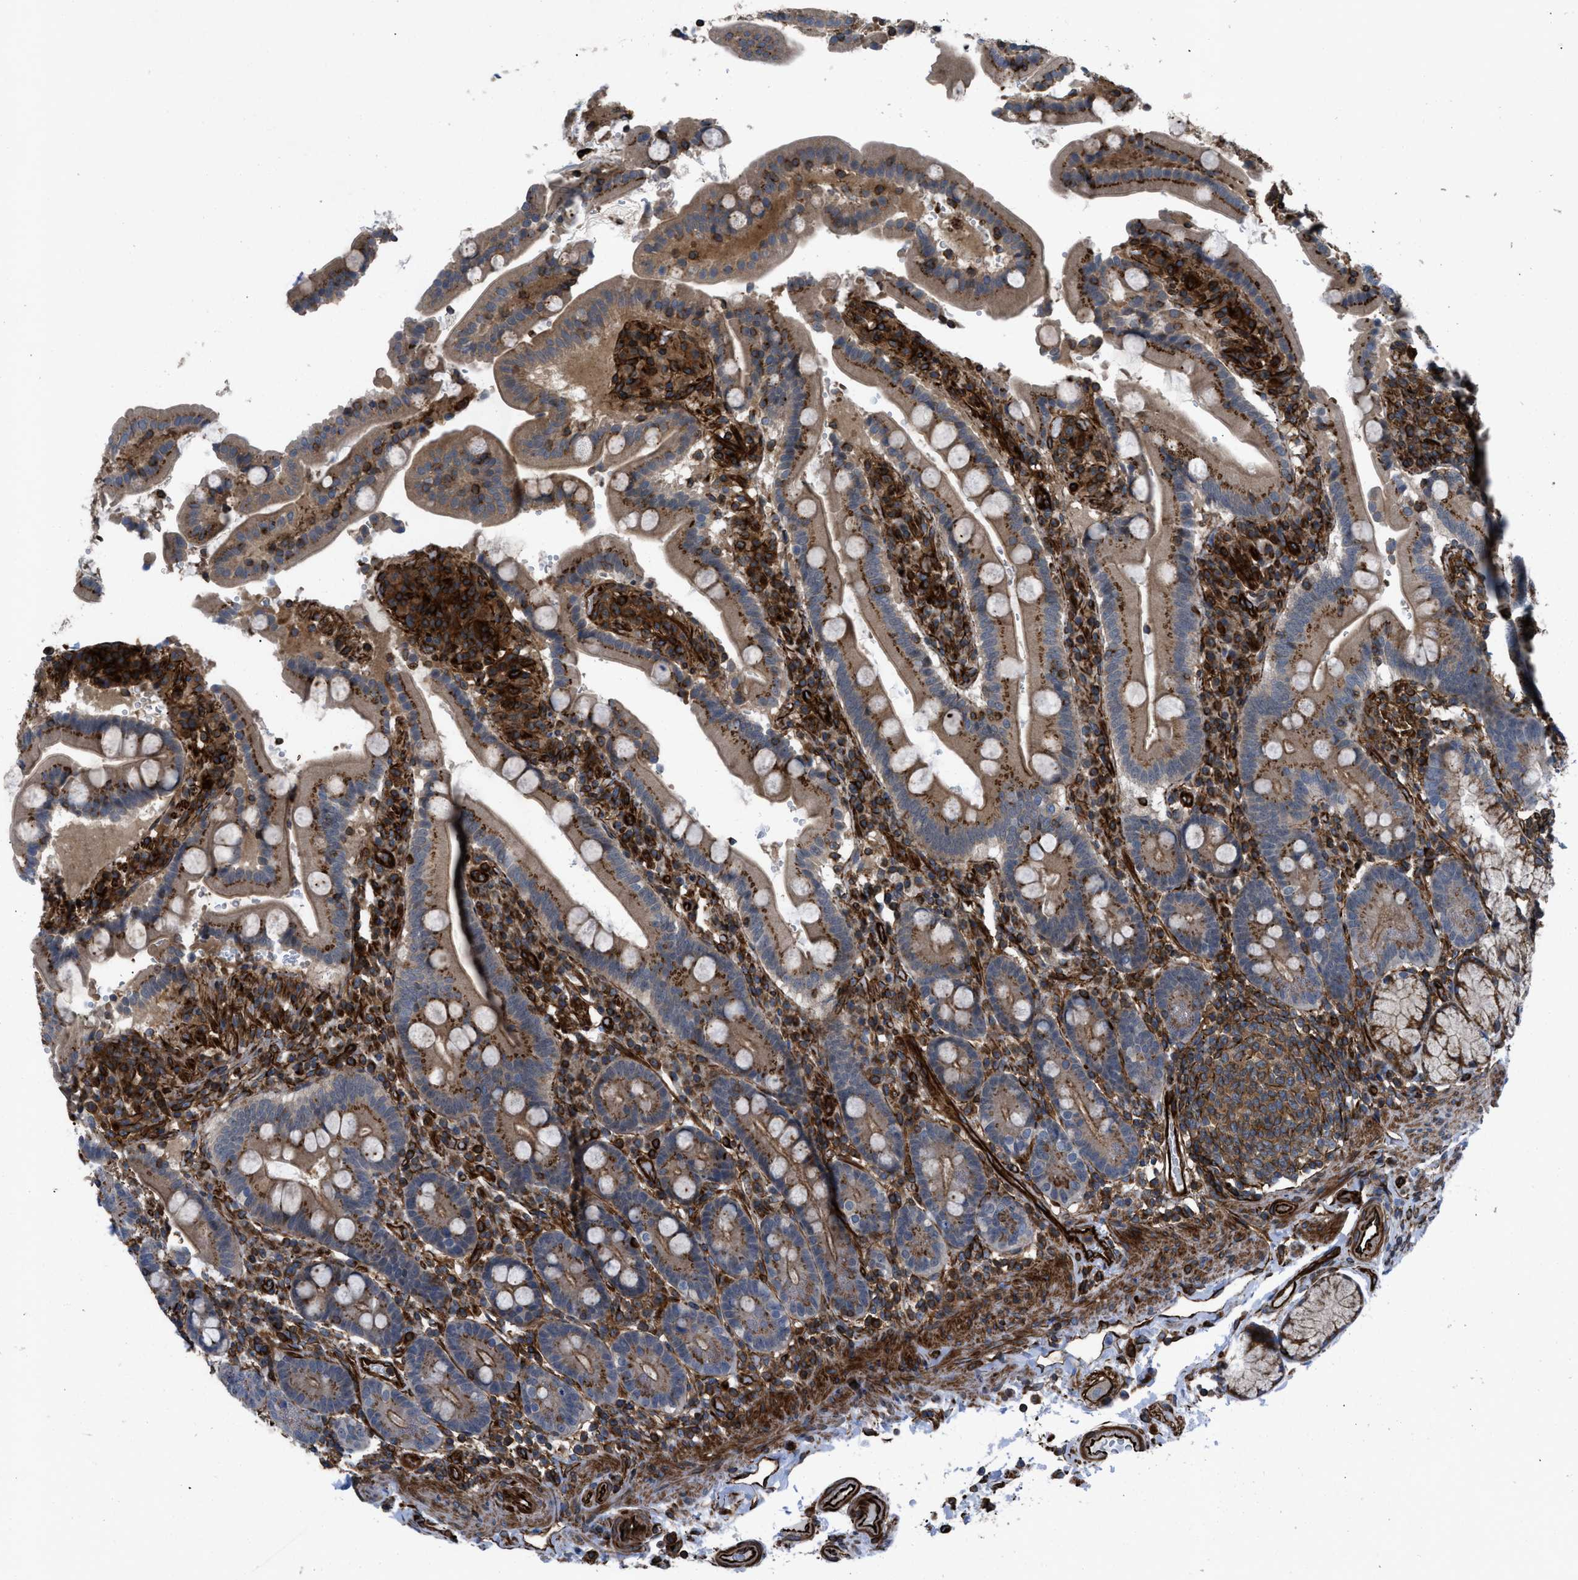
{"staining": {"intensity": "moderate", "quantity": ">75%", "location": "cytoplasmic/membranous"}, "tissue": "duodenum", "cell_type": "Glandular cells", "image_type": "normal", "snomed": [{"axis": "morphology", "description": "Normal tissue, NOS"}, {"axis": "topography", "description": "Small intestine, NOS"}], "caption": "Immunohistochemistry (IHC) micrograph of benign duodenum: human duodenum stained using immunohistochemistry (IHC) shows medium levels of moderate protein expression localized specifically in the cytoplasmic/membranous of glandular cells, appearing as a cytoplasmic/membranous brown color.", "gene": "PTPRE", "patient": {"sex": "female", "age": 71}}